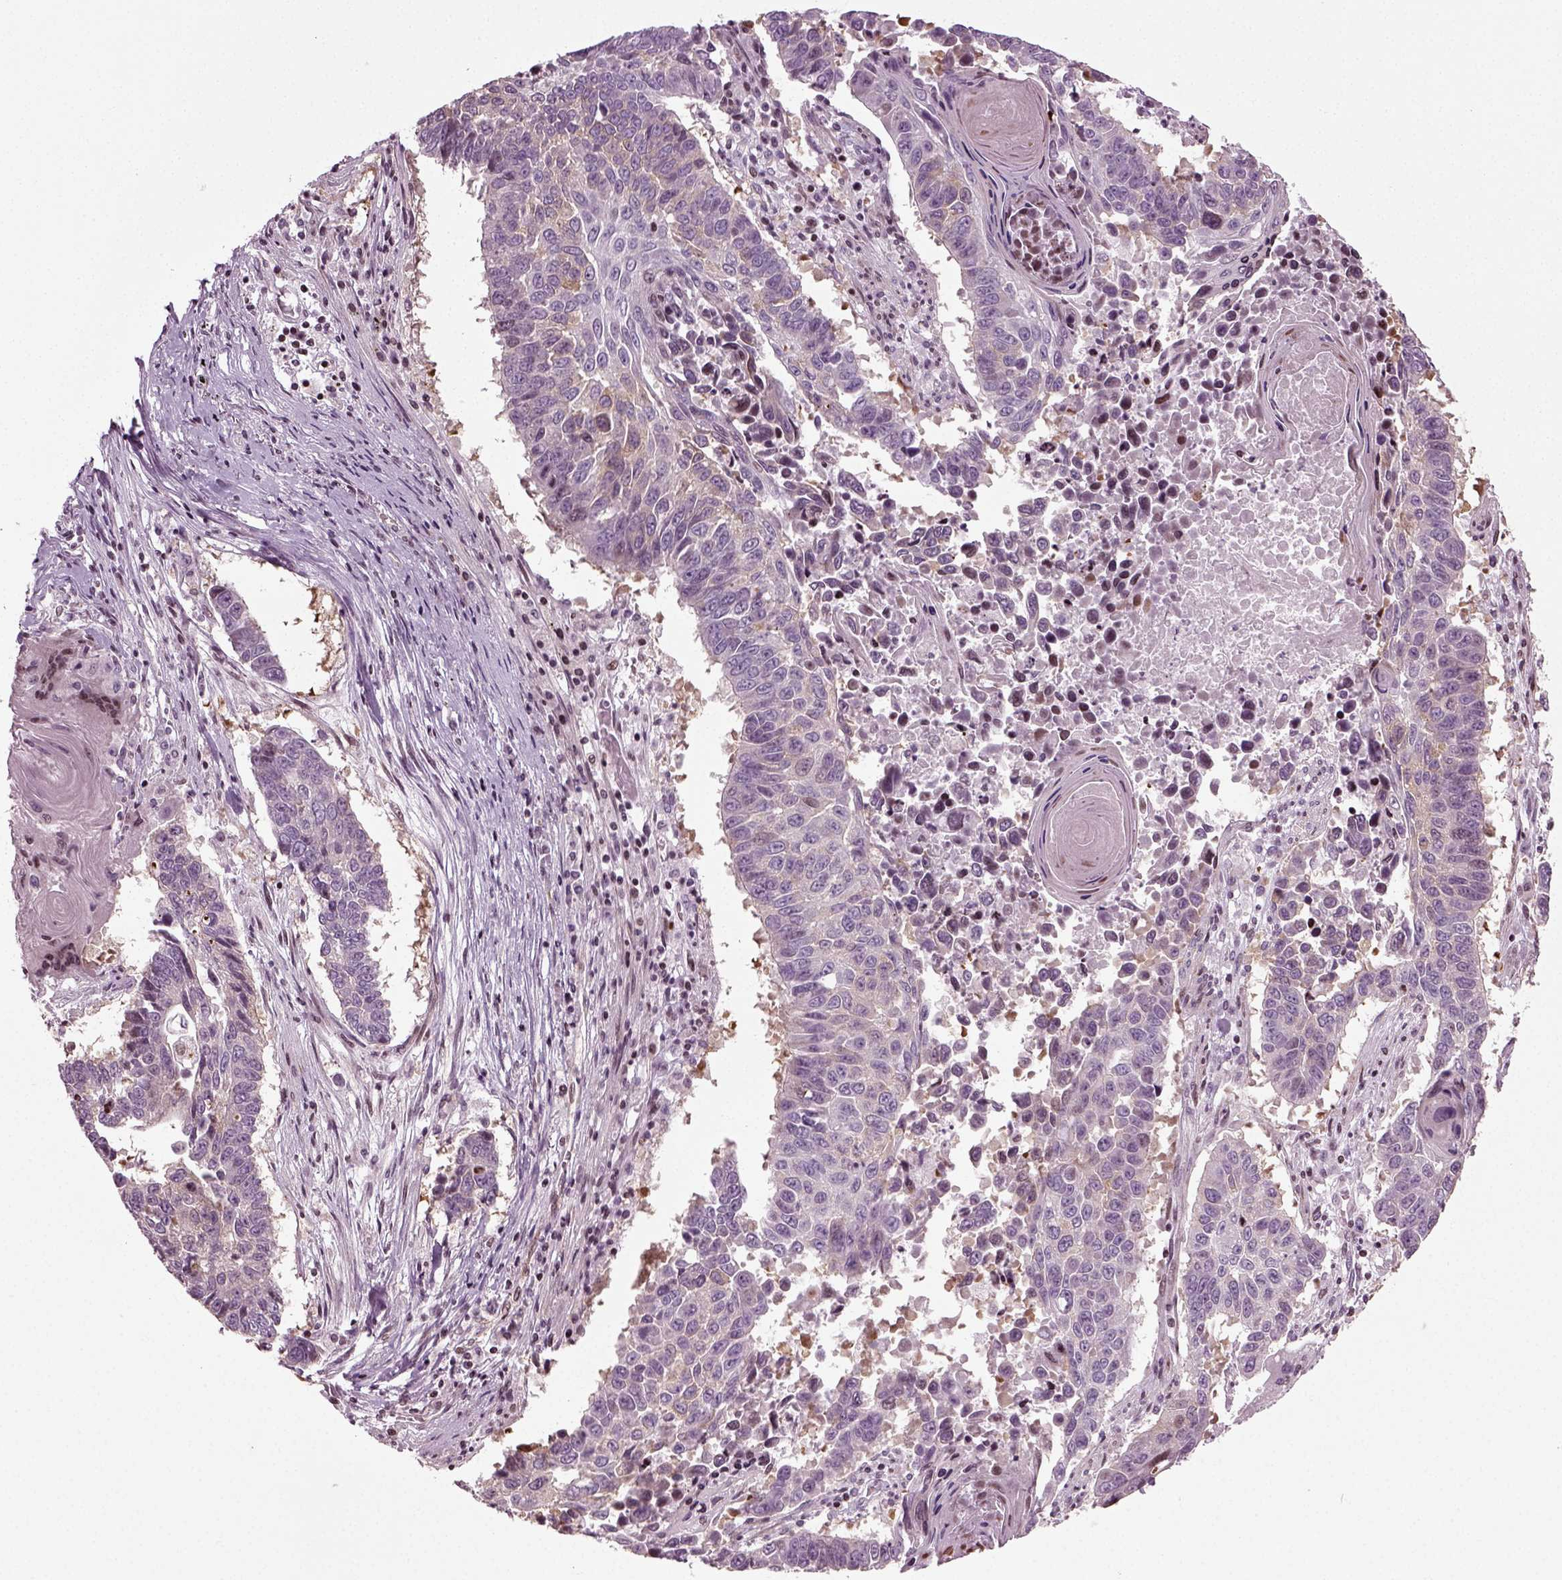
{"staining": {"intensity": "negative", "quantity": "none", "location": "none"}, "tissue": "lung cancer", "cell_type": "Tumor cells", "image_type": "cancer", "snomed": [{"axis": "morphology", "description": "Squamous cell carcinoma, NOS"}, {"axis": "topography", "description": "Lung"}], "caption": "Immunohistochemistry (IHC) of human lung cancer (squamous cell carcinoma) displays no staining in tumor cells.", "gene": "HEYL", "patient": {"sex": "male", "age": 73}}